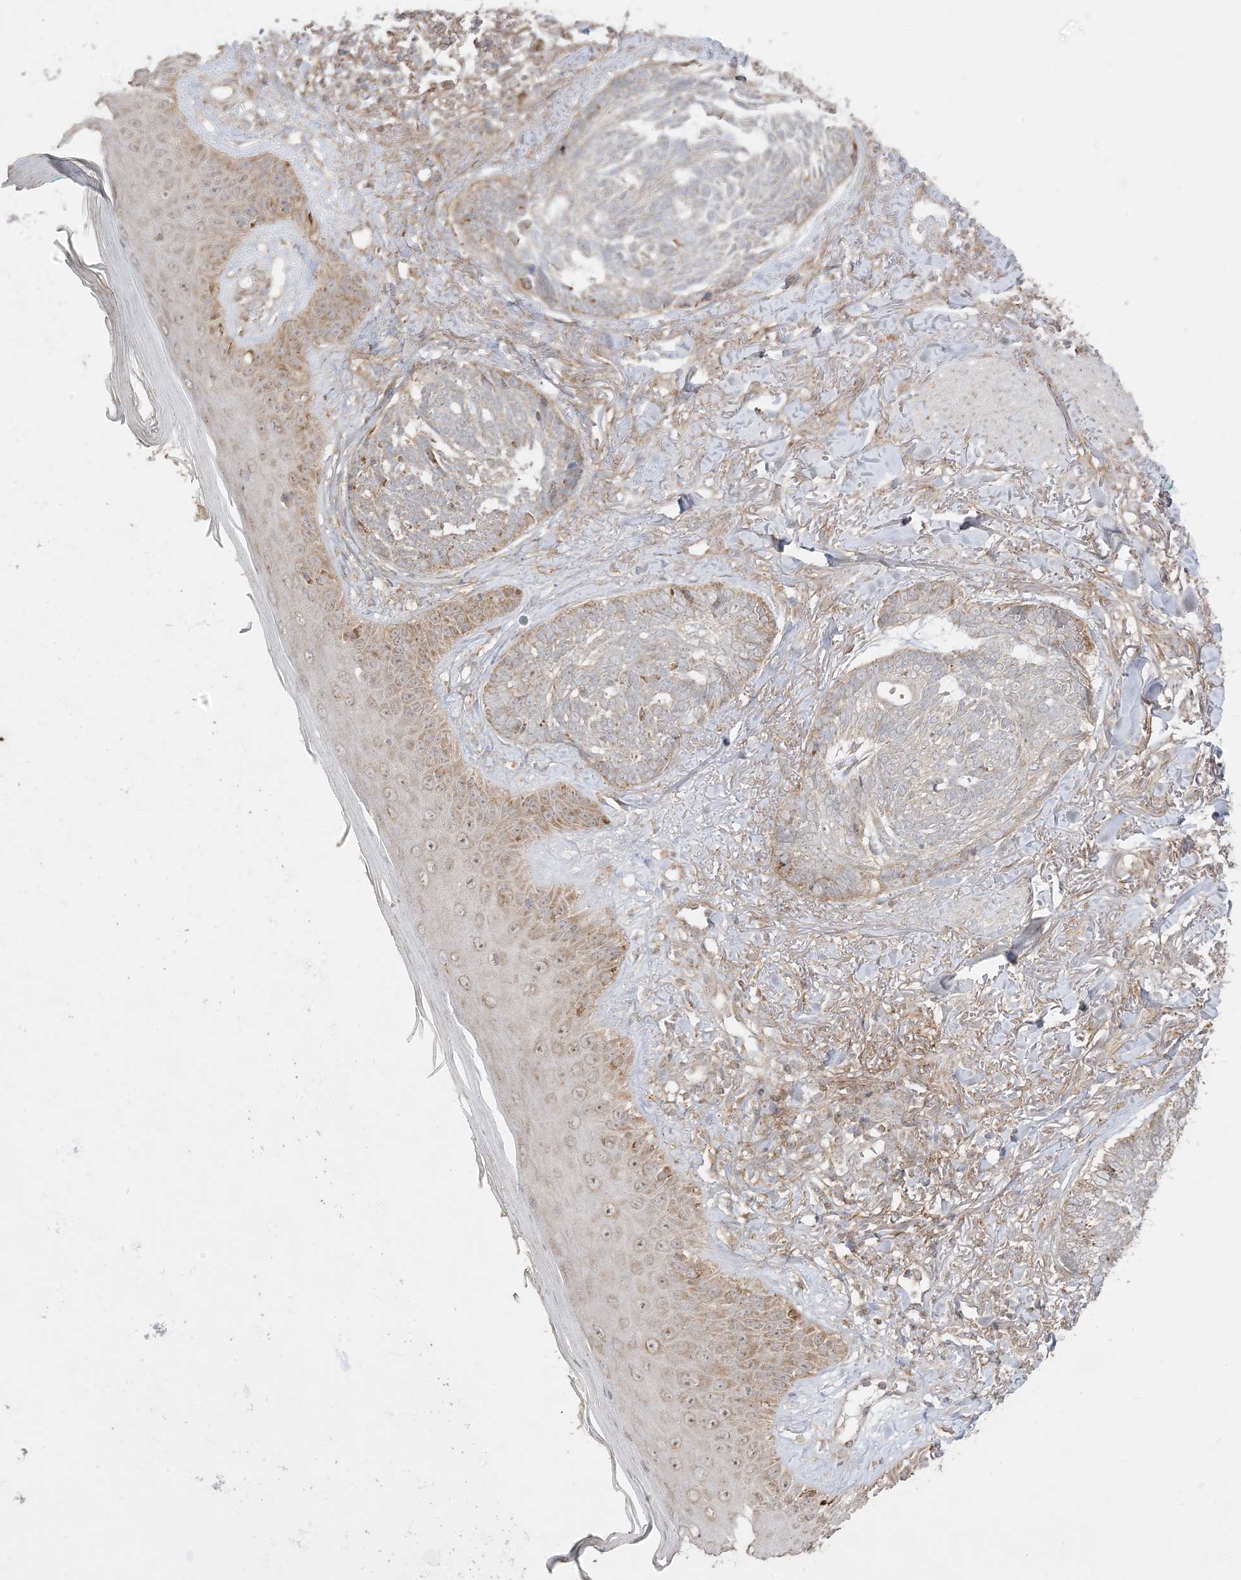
{"staining": {"intensity": "moderate", "quantity": "25%-75%", "location": "cytoplasmic/membranous"}, "tissue": "skin cancer", "cell_type": "Tumor cells", "image_type": "cancer", "snomed": [{"axis": "morphology", "description": "Basal cell carcinoma"}, {"axis": "topography", "description": "Skin"}], "caption": "The image displays a brown stain indicating the presence of a protein in the cytoplasmic/membranous of tumor cells in basal cell carcinoma (skin).", "gene": "SIRT3", "patient": {"sex": "male", "age": 43}}